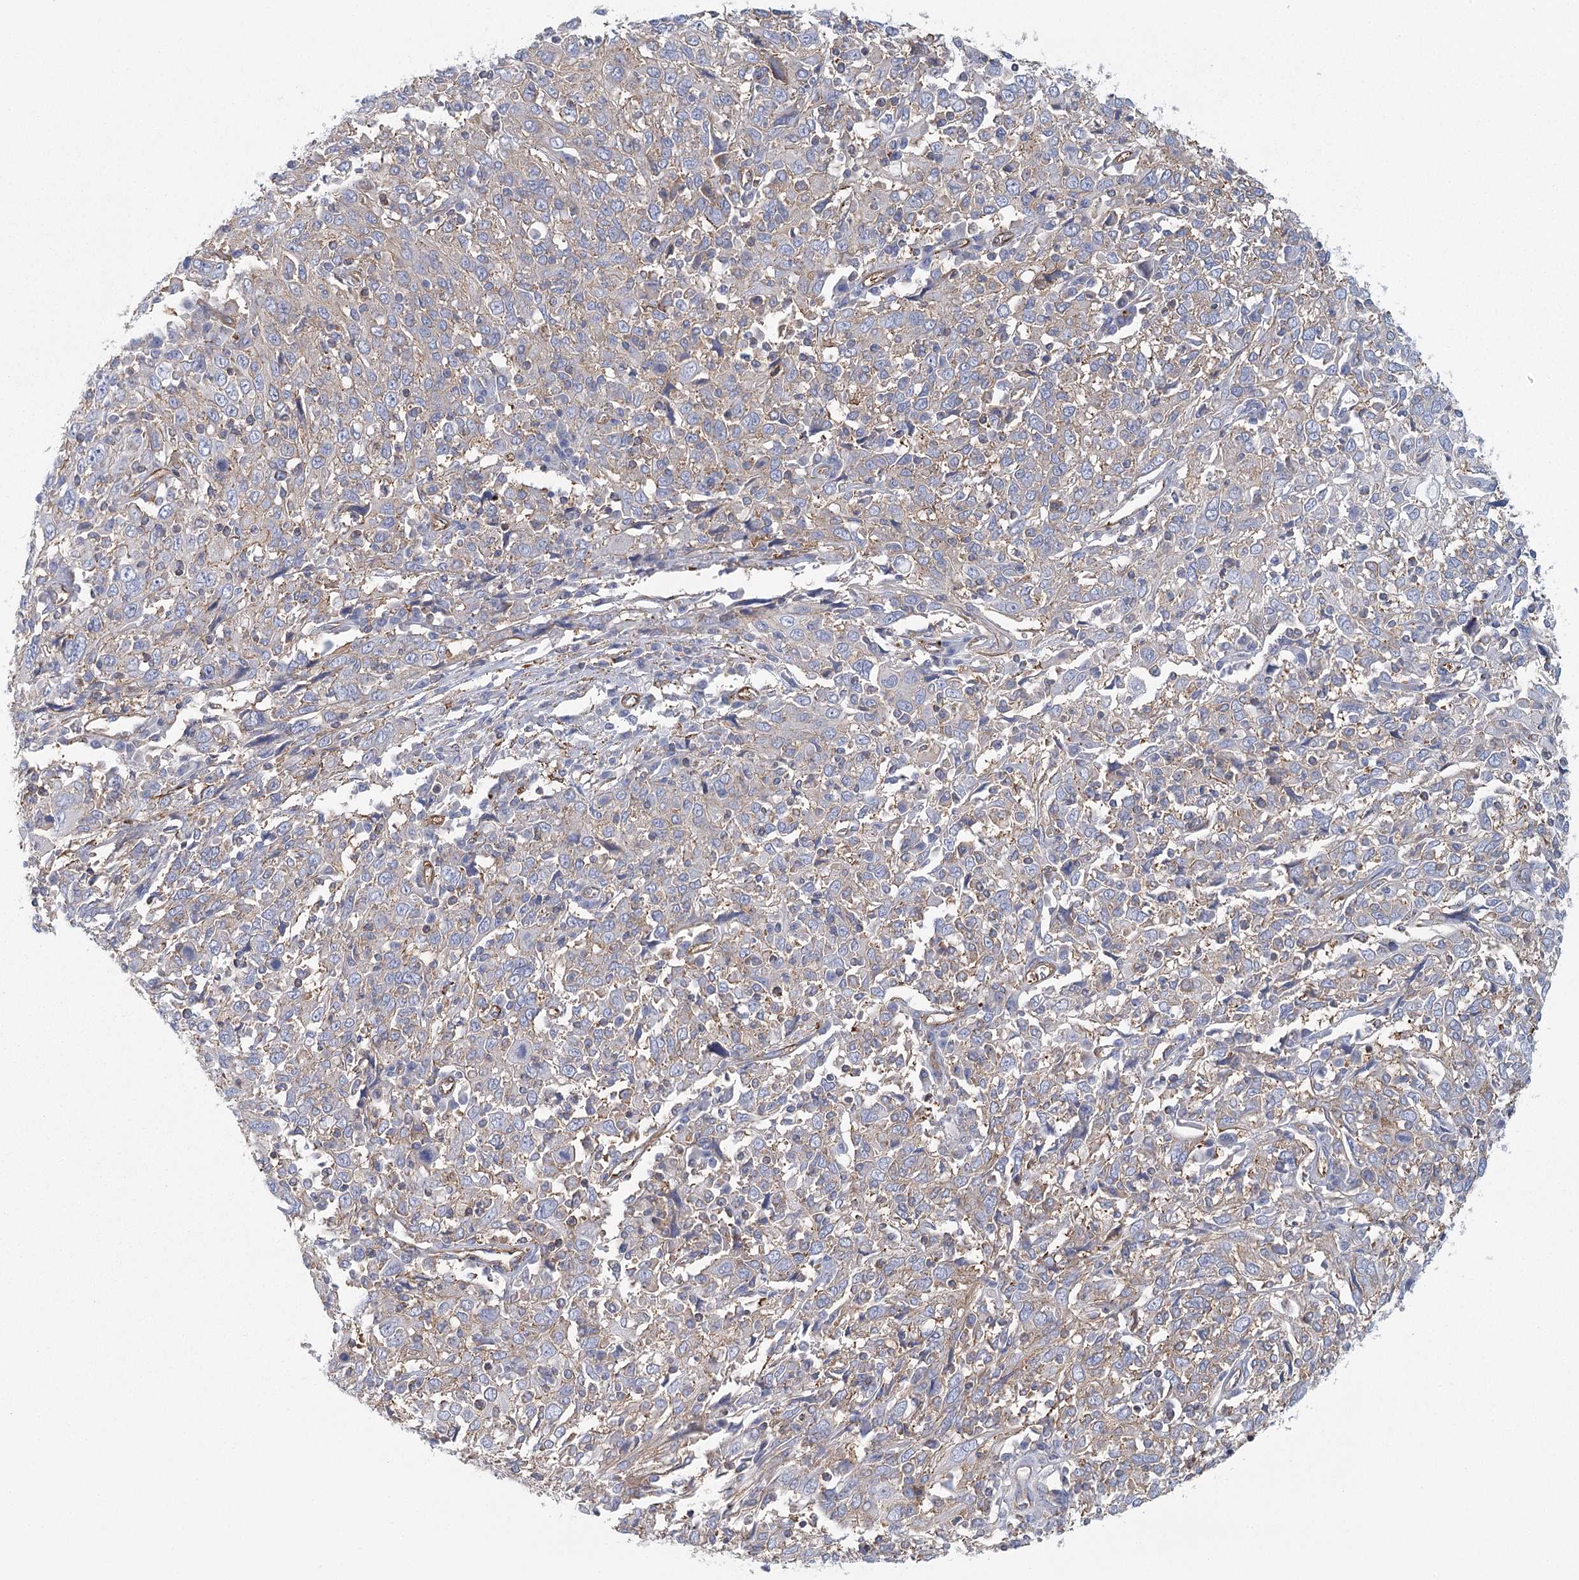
{"staining": {"intensity": "negative", "quantity": "none", "location": "none"}, "tissue": "cervical cancer", "cell_type": "Tumor cells", "image_type": "cancer", "snomed": [{"axis": "morphology", "description": "Squamous cell carcinoma, NOS"}, {"axis": "topography", "description": "Cervix"}], "caption": "The IHC micrograph has no significant expression in tumor cells of squamous cell carcinoma (cervical) tissue.", "gene": "IFT46", "patient": {"sex": "female", "age": 46}}